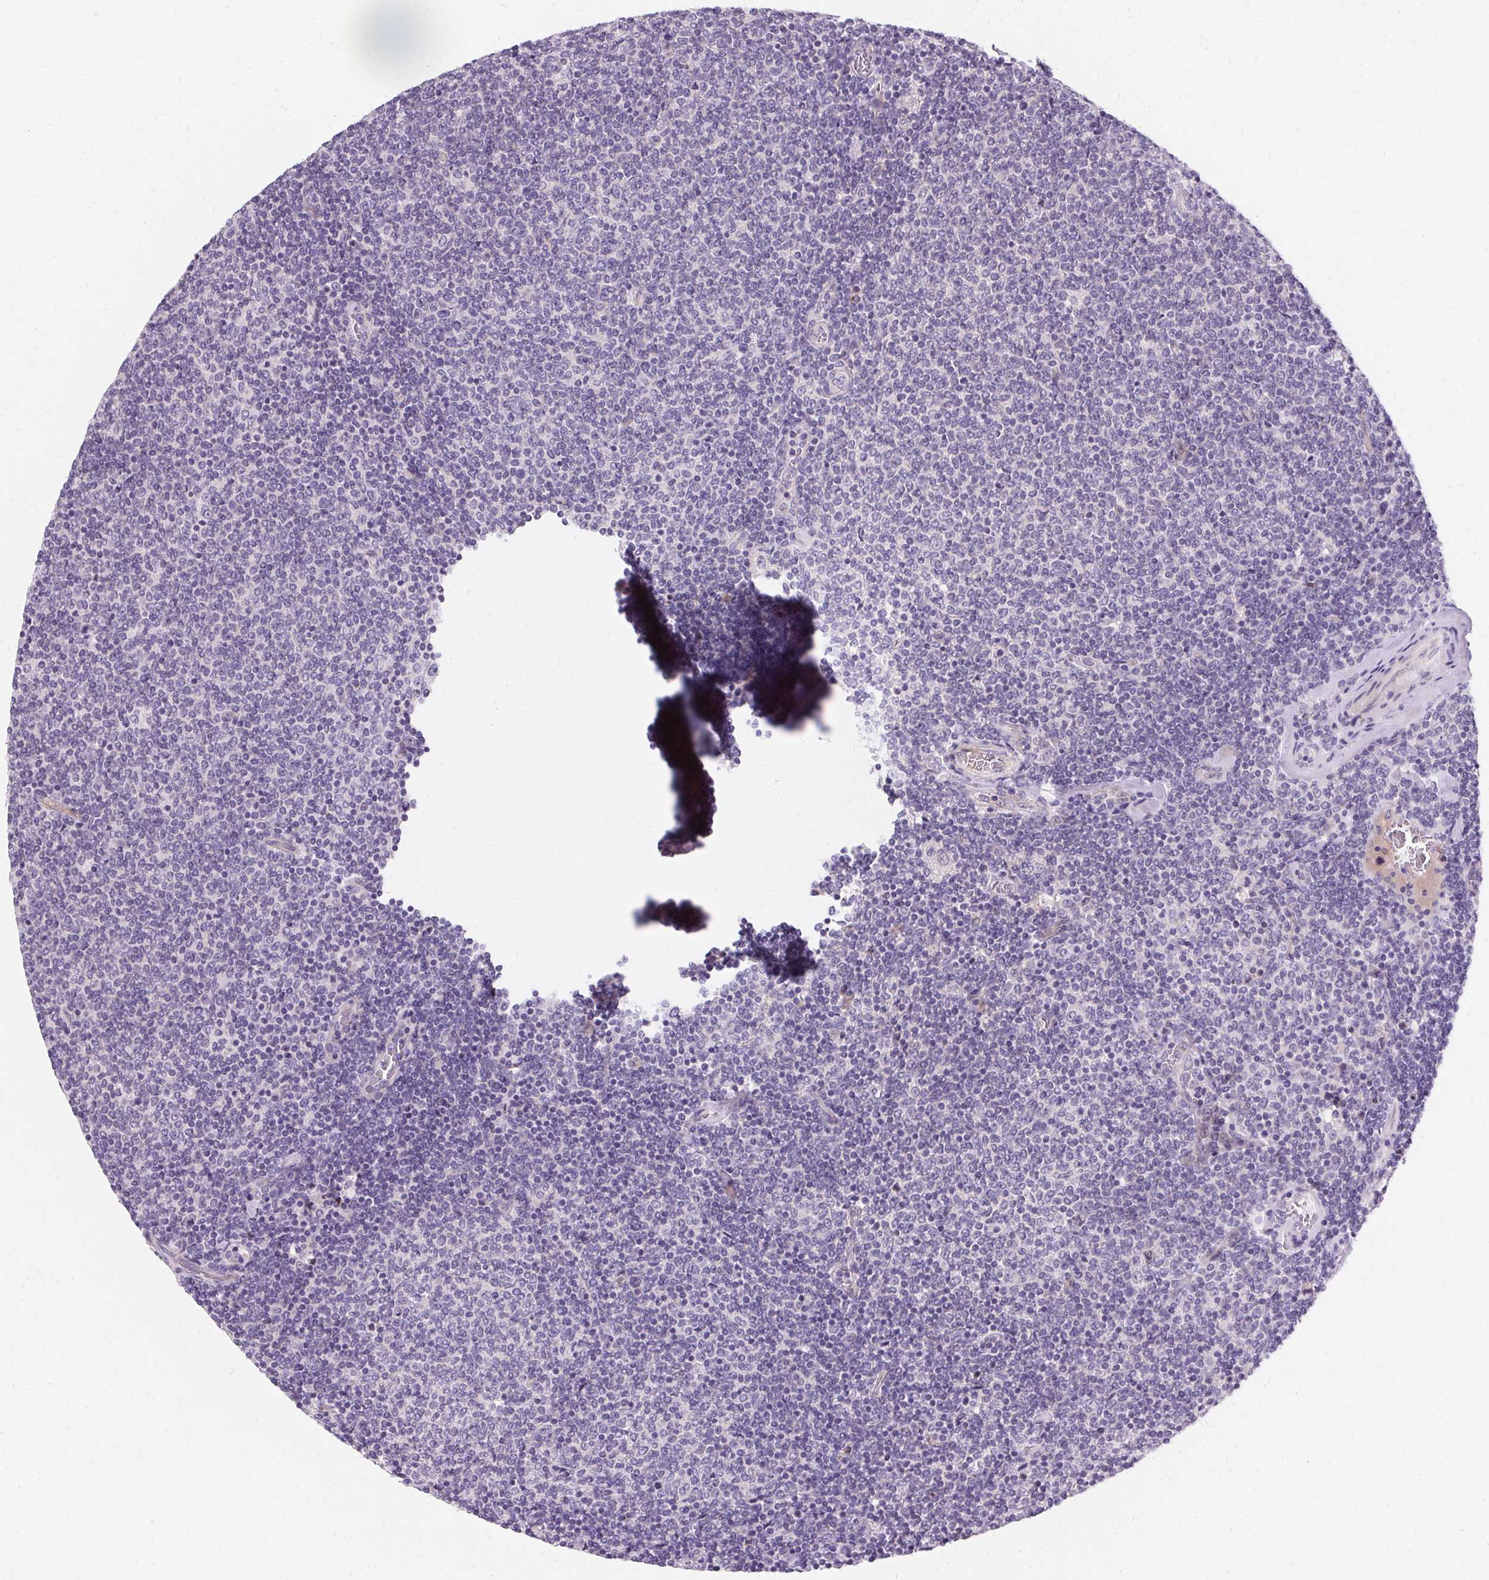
{"staining": {"intensity": "negative", "quantity": "none", "location": "none"}, "tissue": "lymphoma", "cell_type": "Tumor cells", "image_type": "cancer", "snomed": [{"axis": "morphology", "description": "Malignant lymphoma, non-Hodgkin's type, Low grade"}, {"axis": "topography", "description": "Lymph node"}], "caption": "Tumor cells show no significant staining in lymphoma.", "gene": "TRIP13", "patient": {"sex": "male", "age": 52}}